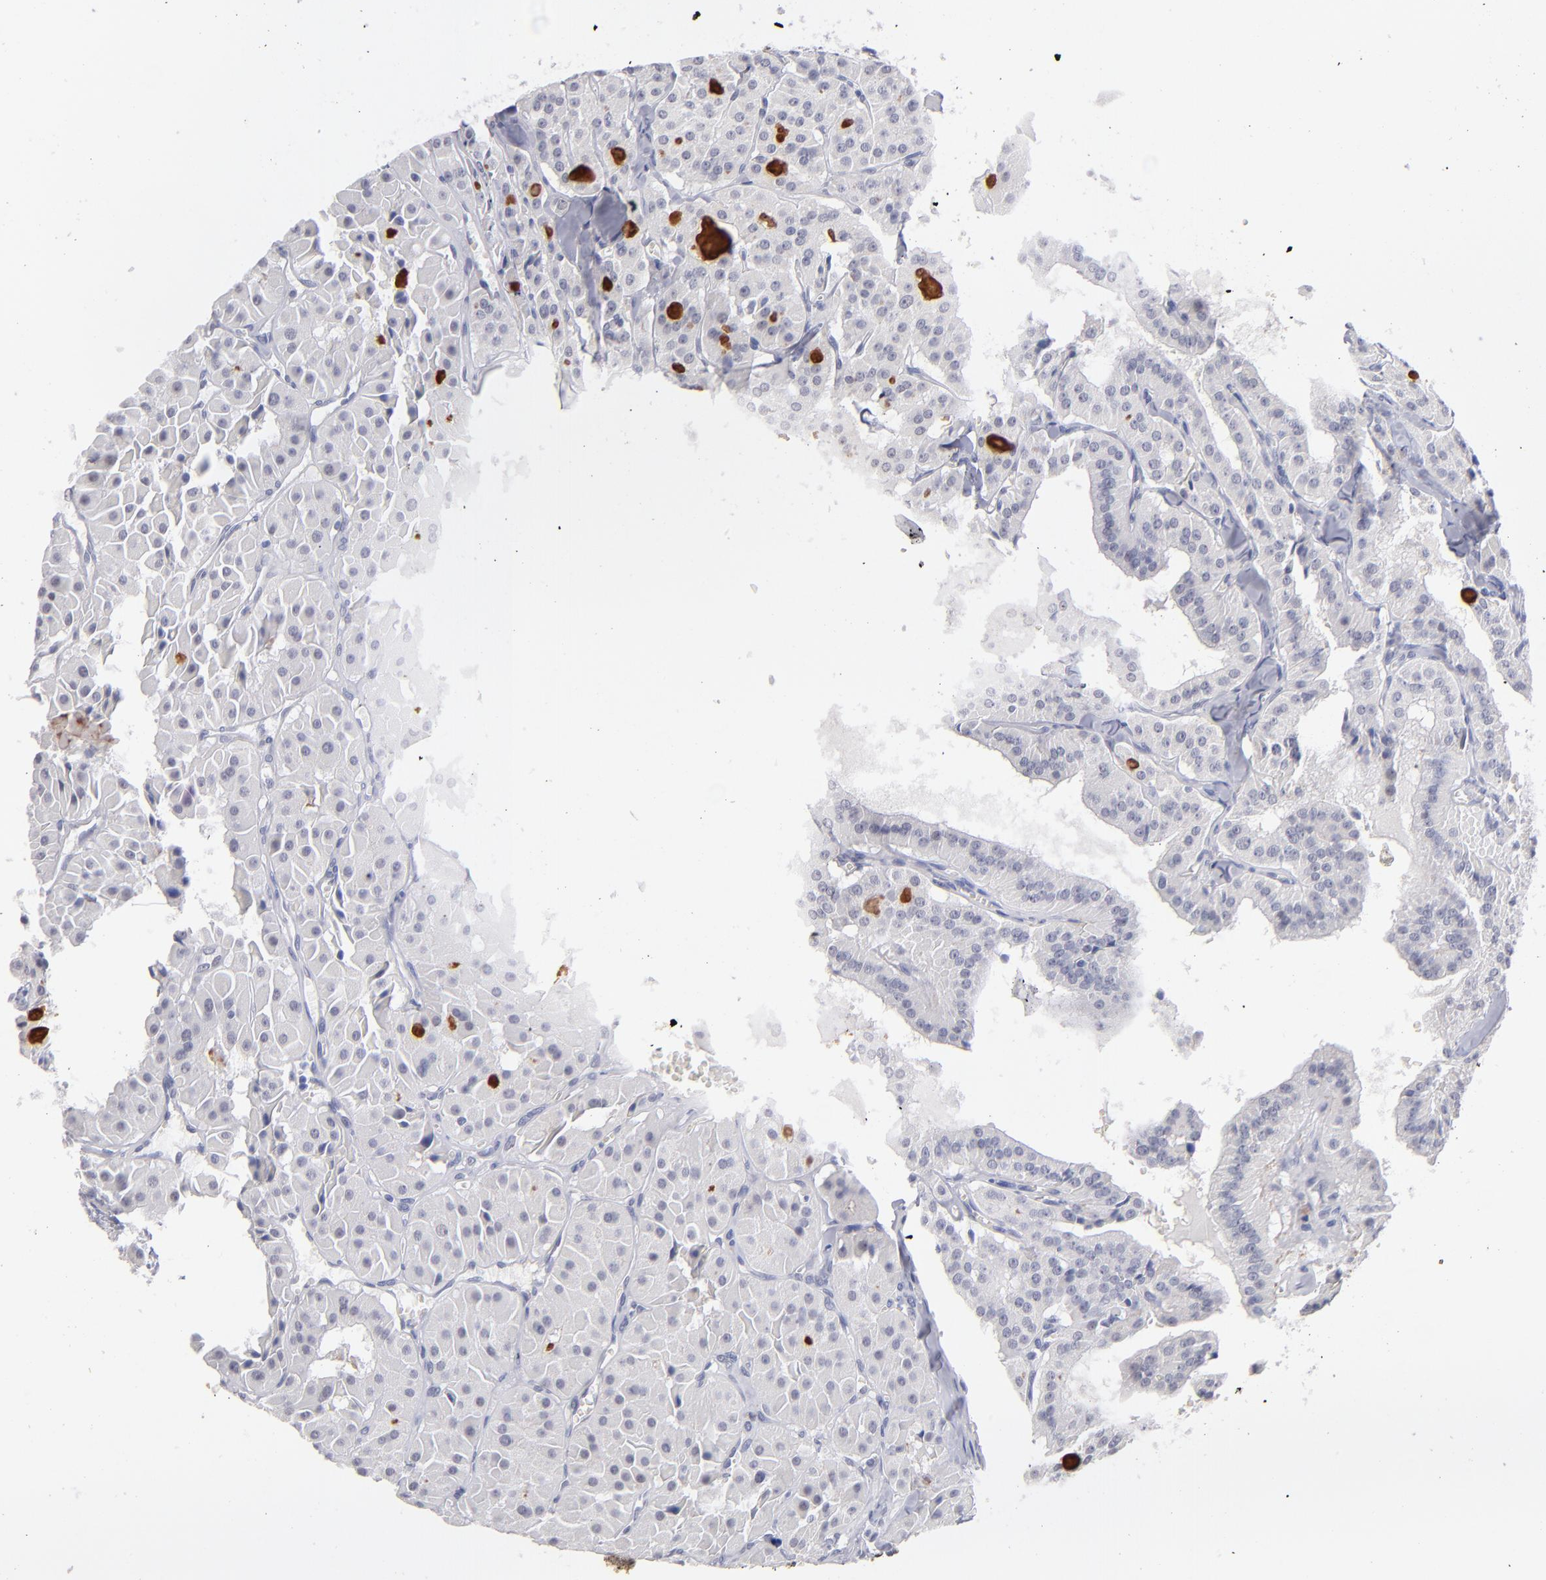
{"staining": {"intensity": "negative", "quantity": "none", "location": "none"}, "tissue": "thyroid cancer", "cell_type": "Tumor cells", "image_type": "cancer", "snomed": [{"axis": "morphology", "description": "Carcinoma, NOS"}, {"axis": "topography", "description": "Thyroid gland"}], "caption": "This histopathology image is of thyroid carcinoma stained with immunohistochemistry to label a protein in brown with the nuclei are counter-stained blue. There is no expression in tumor cells. Nuclei are stained in blue.", "gene": "TEX11", "patient": {"sex": "male", "age": 76}}